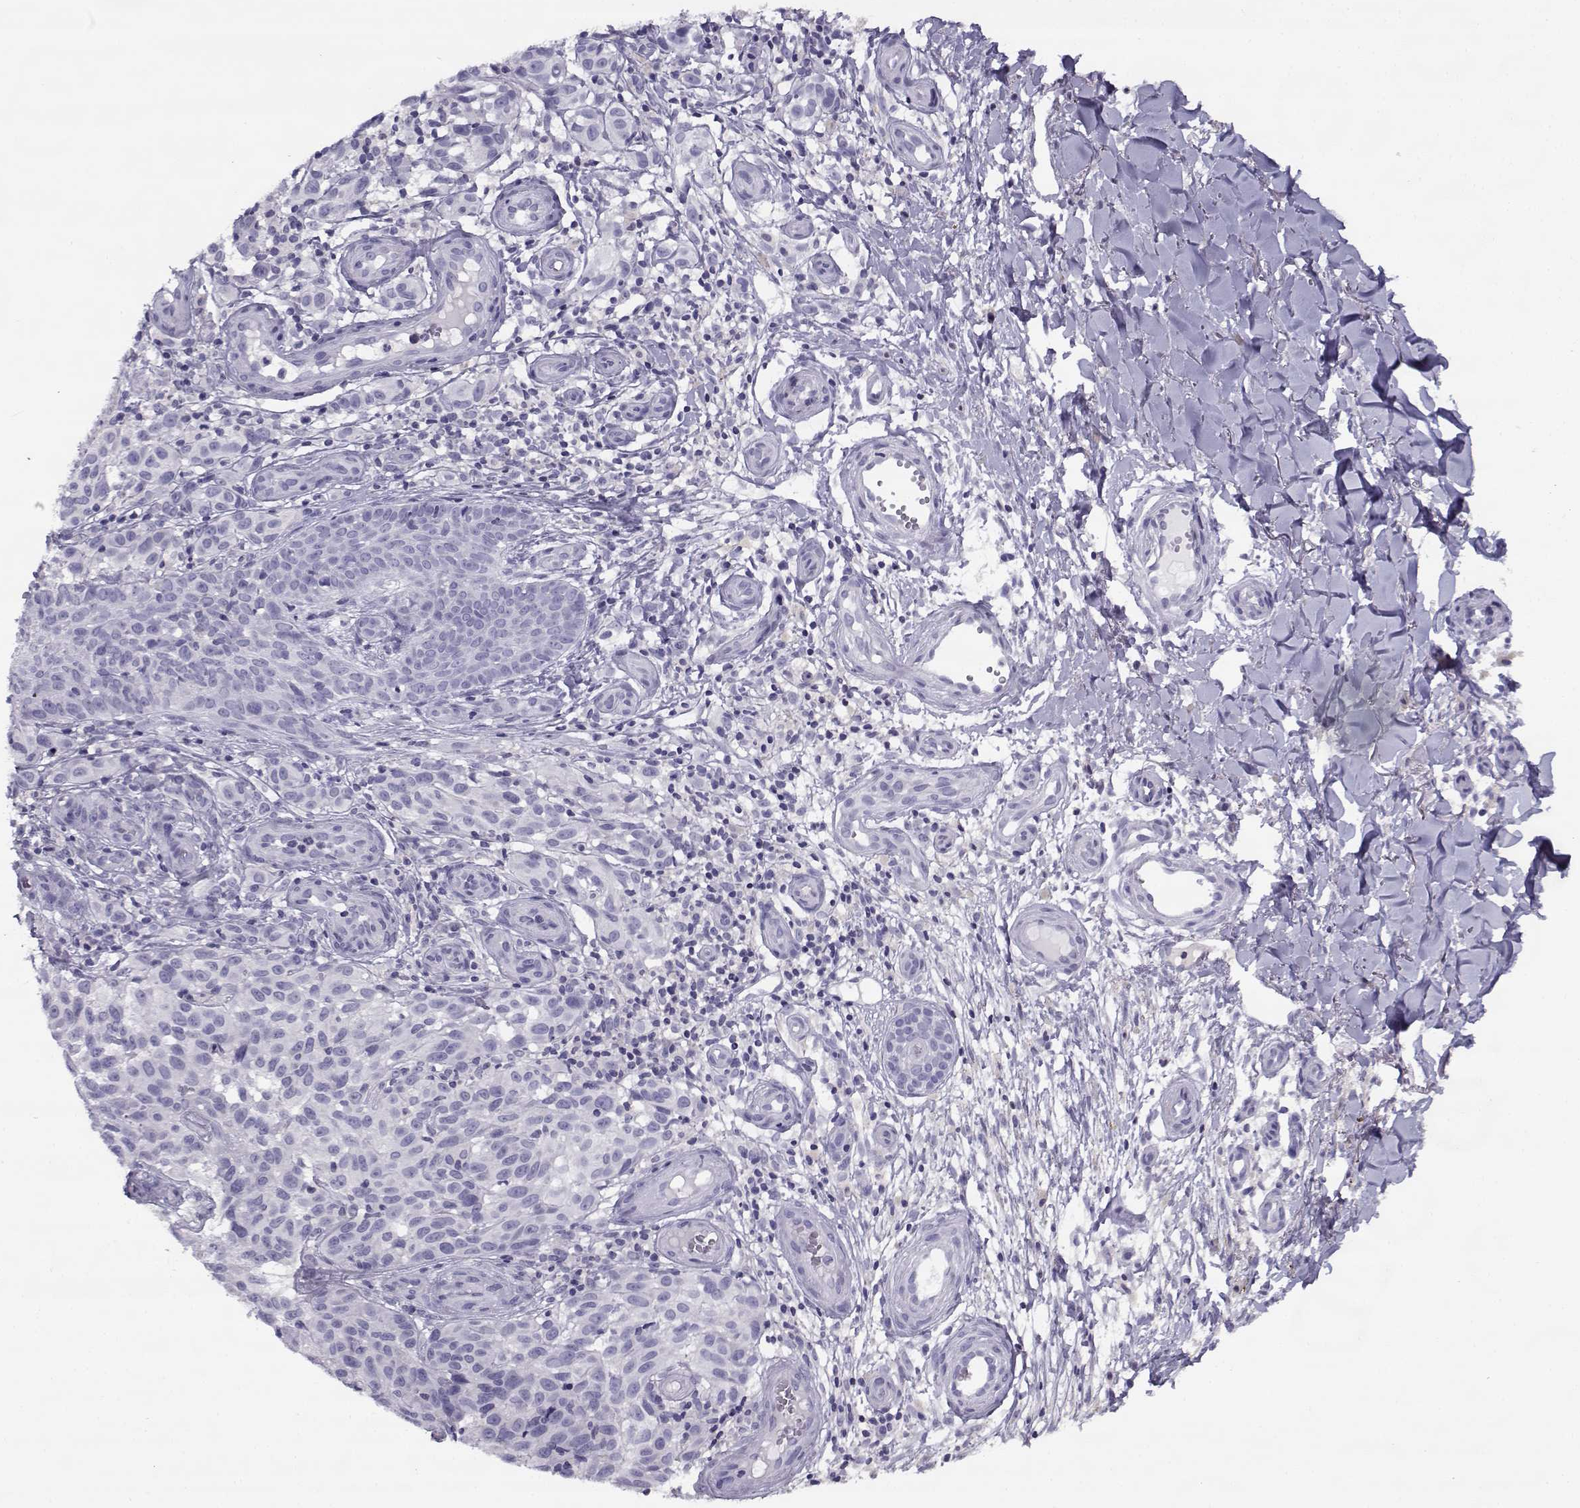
{"staining": {"intensity": "negative", "quantity": "none", "location": "none"}, "tissue": "melanoma", "cell_type": "Tumor cells", "image_type": "cancer", "snomed": [{"axis": "morphology", "description": "Malignant melanoma, NOS"}, {"axis": "topography", "description": "Skin"}], "caption": "A histopathology image of melanoma stained for a protein exhibits no brown staining in tumor cells. (IHC, brightfield microscopy, high magnification).", "gene": "FAM166A", "patient": {"sex": "female", "age": 53}}